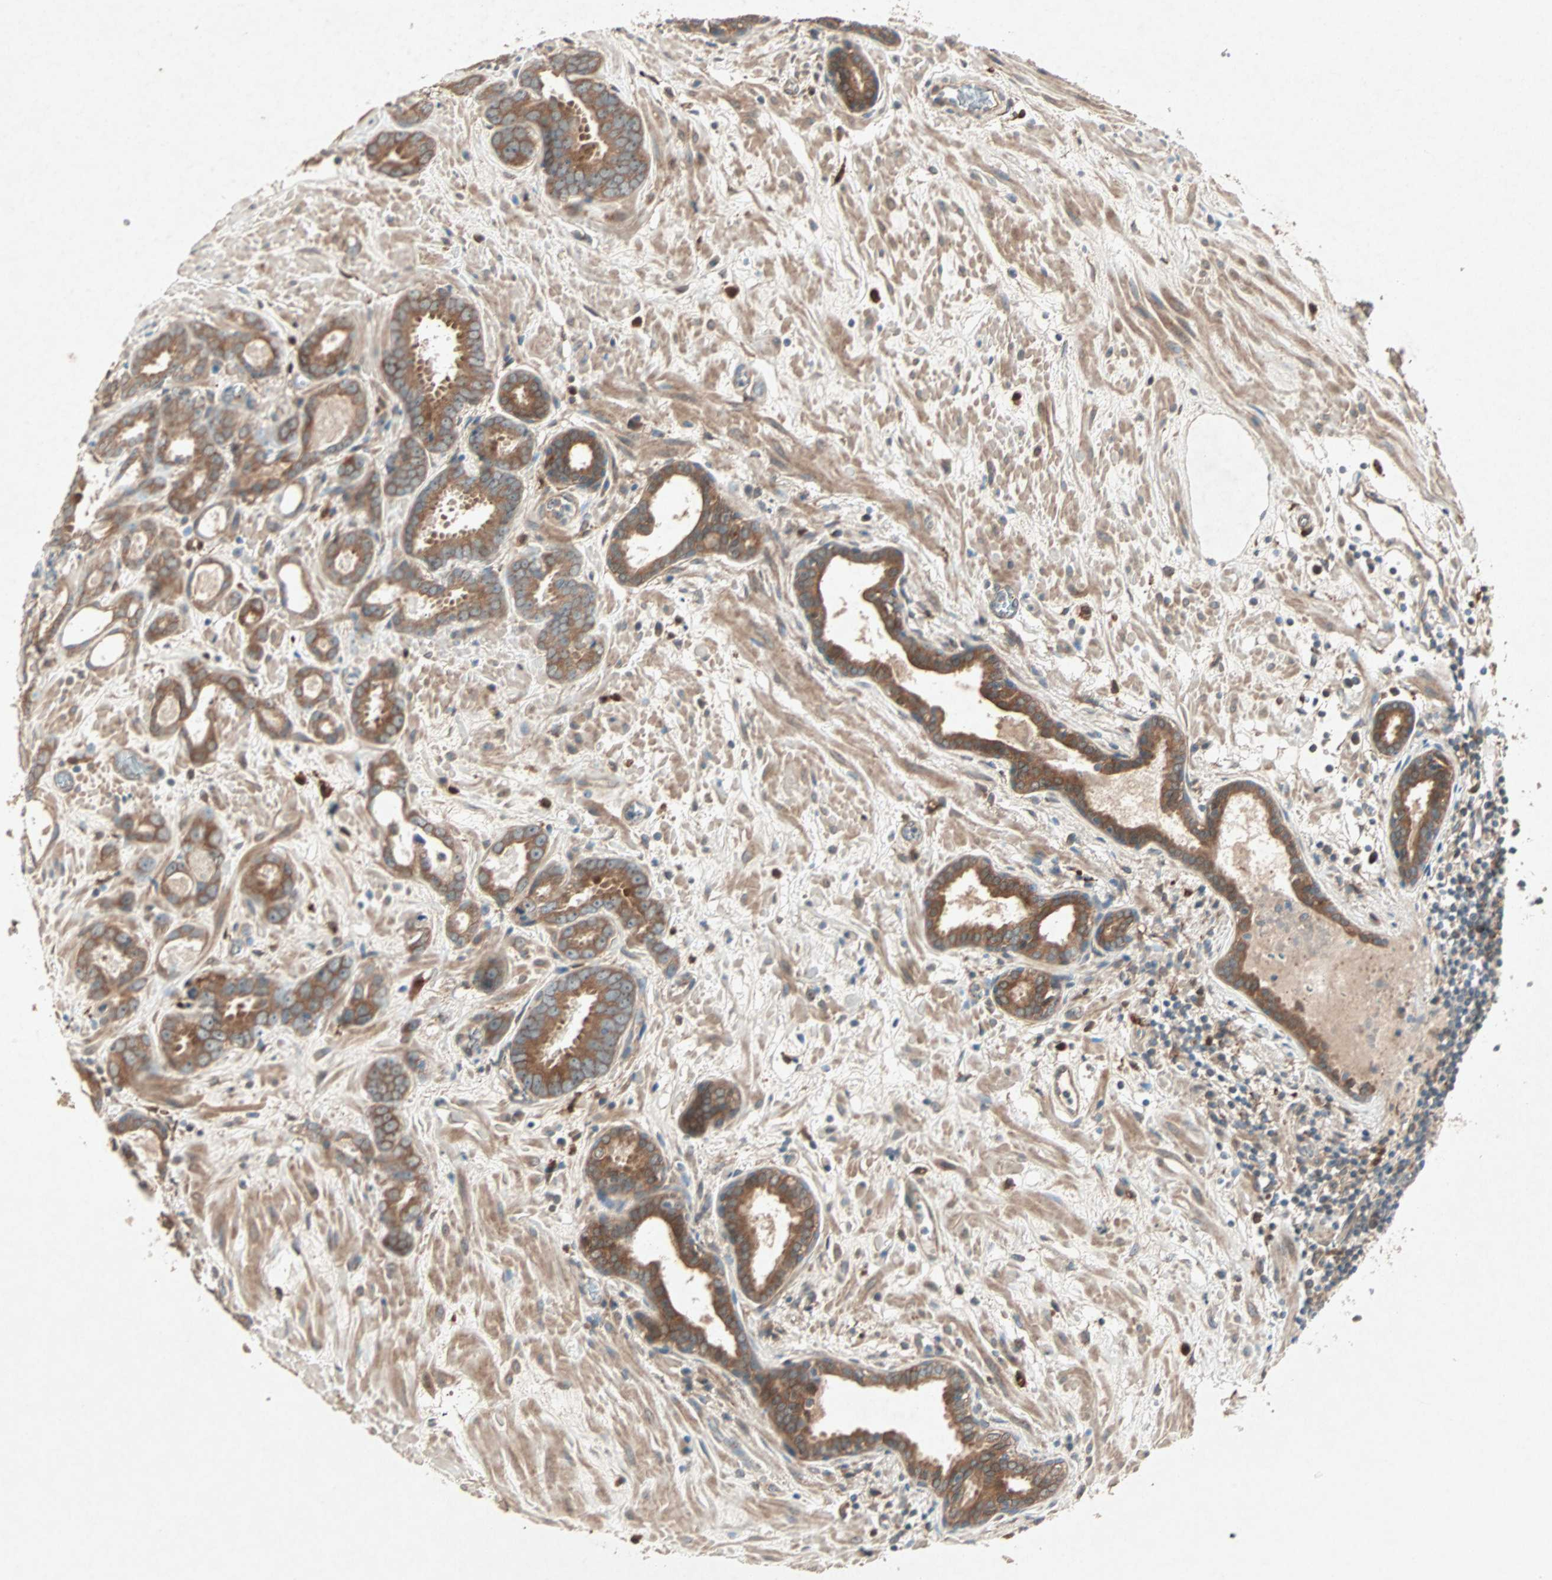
{"staining": {"intensity": "moderate", "quantity": "25%-75%", "location": "cytoplasmic/membranous"}, "tissue": "prostate cancer", "cell_type": "Tumor cells", "image_type": "cancer", "snomed": [{"axis": "morphology", "description": "Adenocarcinoma, Low grade"}, {"axis": "topography", "description": "Prostate"}], "caption": "Prostate low-grade adenocarcinoma stained for a protein exhibits moderate cytoplasmic/membranous positivity in tumor cells.", "gene": "SDSL", "patient": {"sex": "male", "age": 57}}